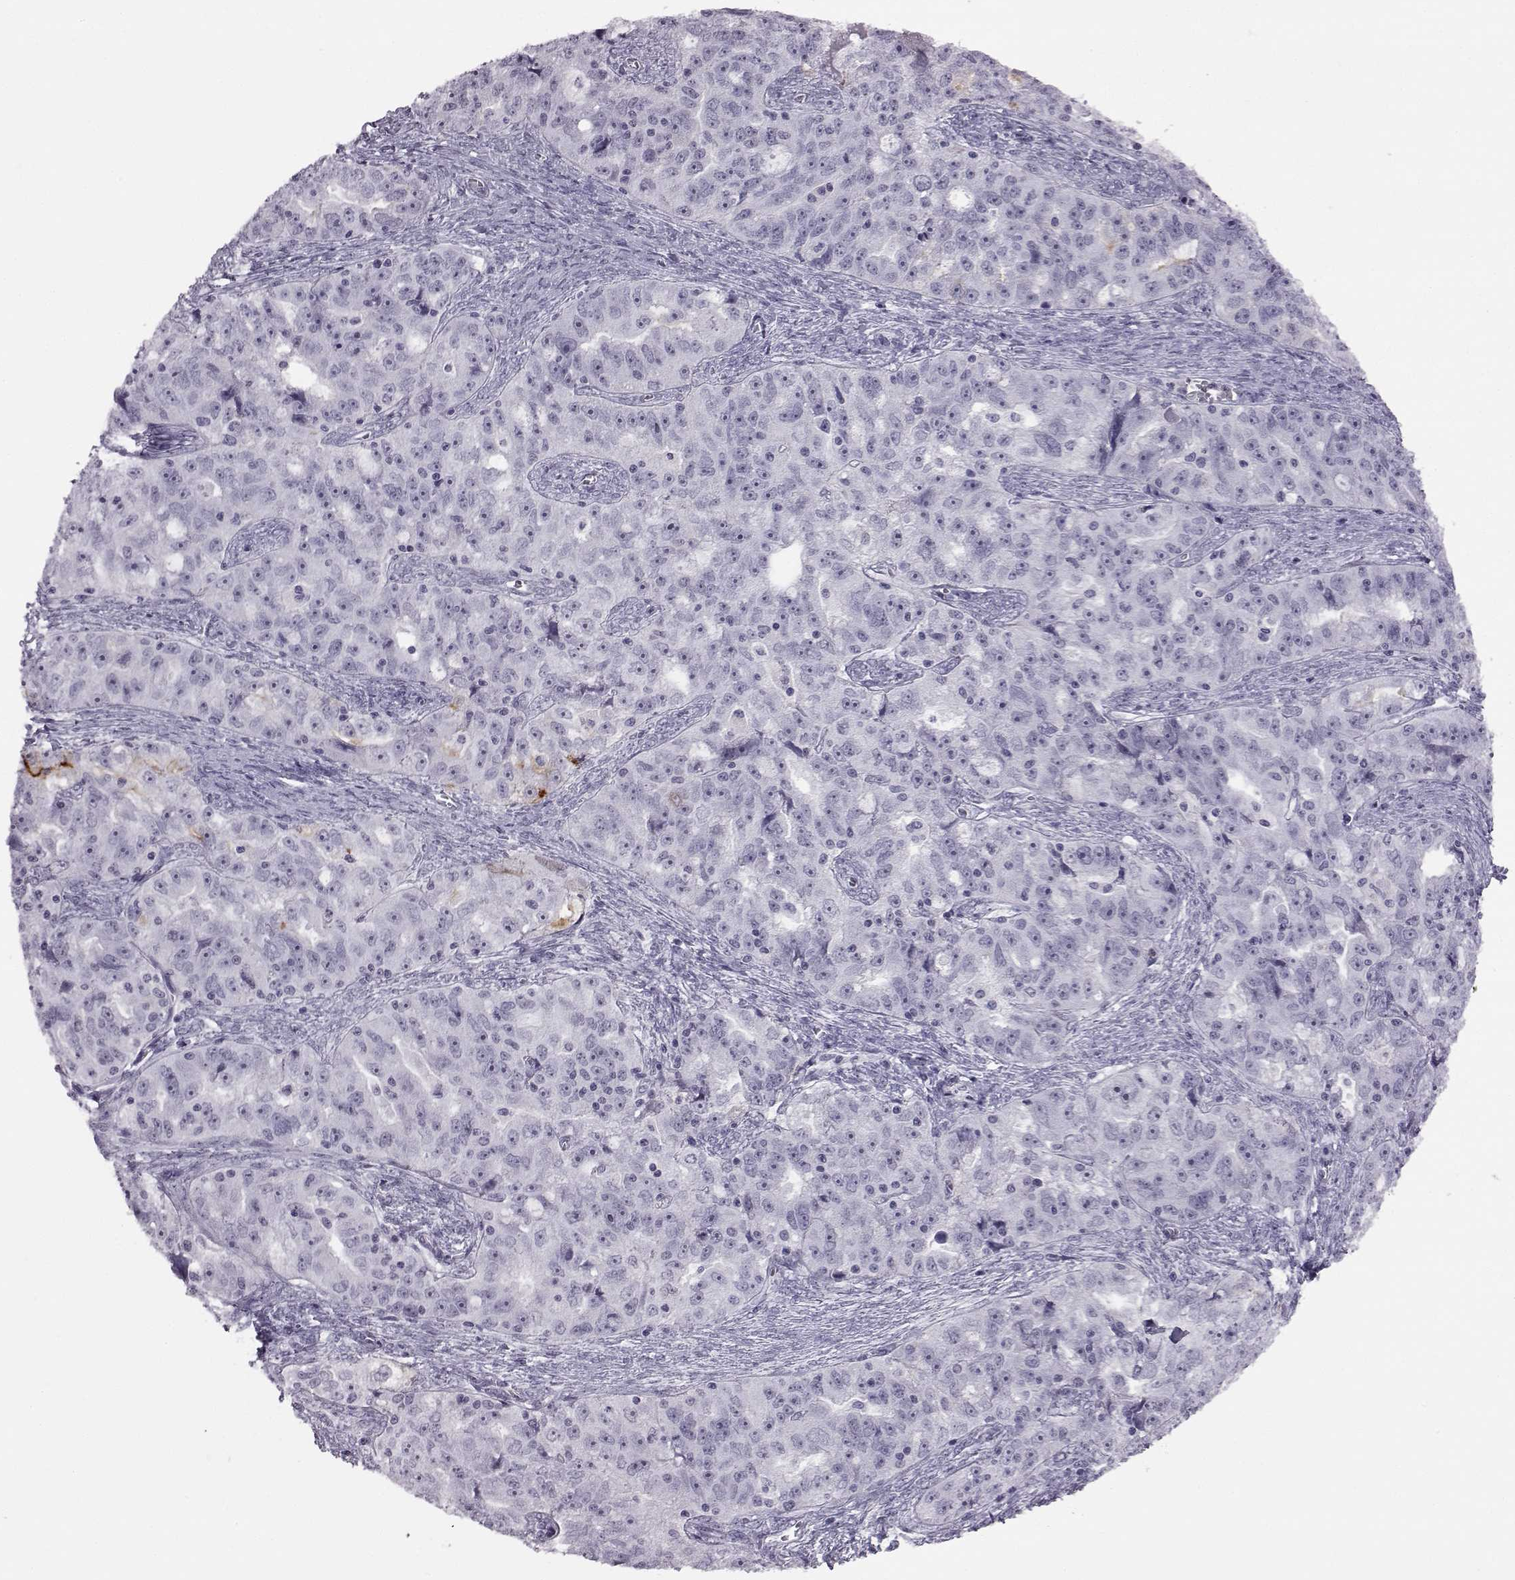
{"staining": {"intensity": "negative", "quantity": "none", "location": "none"}, "tissue": "ovarian cancer", "cell_type": "Tumor cells", "image_type": "cancer", "snomed": [{"axis": "morphology", "description": "Cystadenocarcinoma, serous, NOS"}, {"axis": "topography", "description": "Ovary"}], "caption": "Immunohistochemical staining of serous cystadenocarcinoma (ovarian) reveals no significant expression in tumor cells. Nuclei are stained in blue.", "gene": "ADGRG2", "patient": {"sex": "female", "age": 51}}